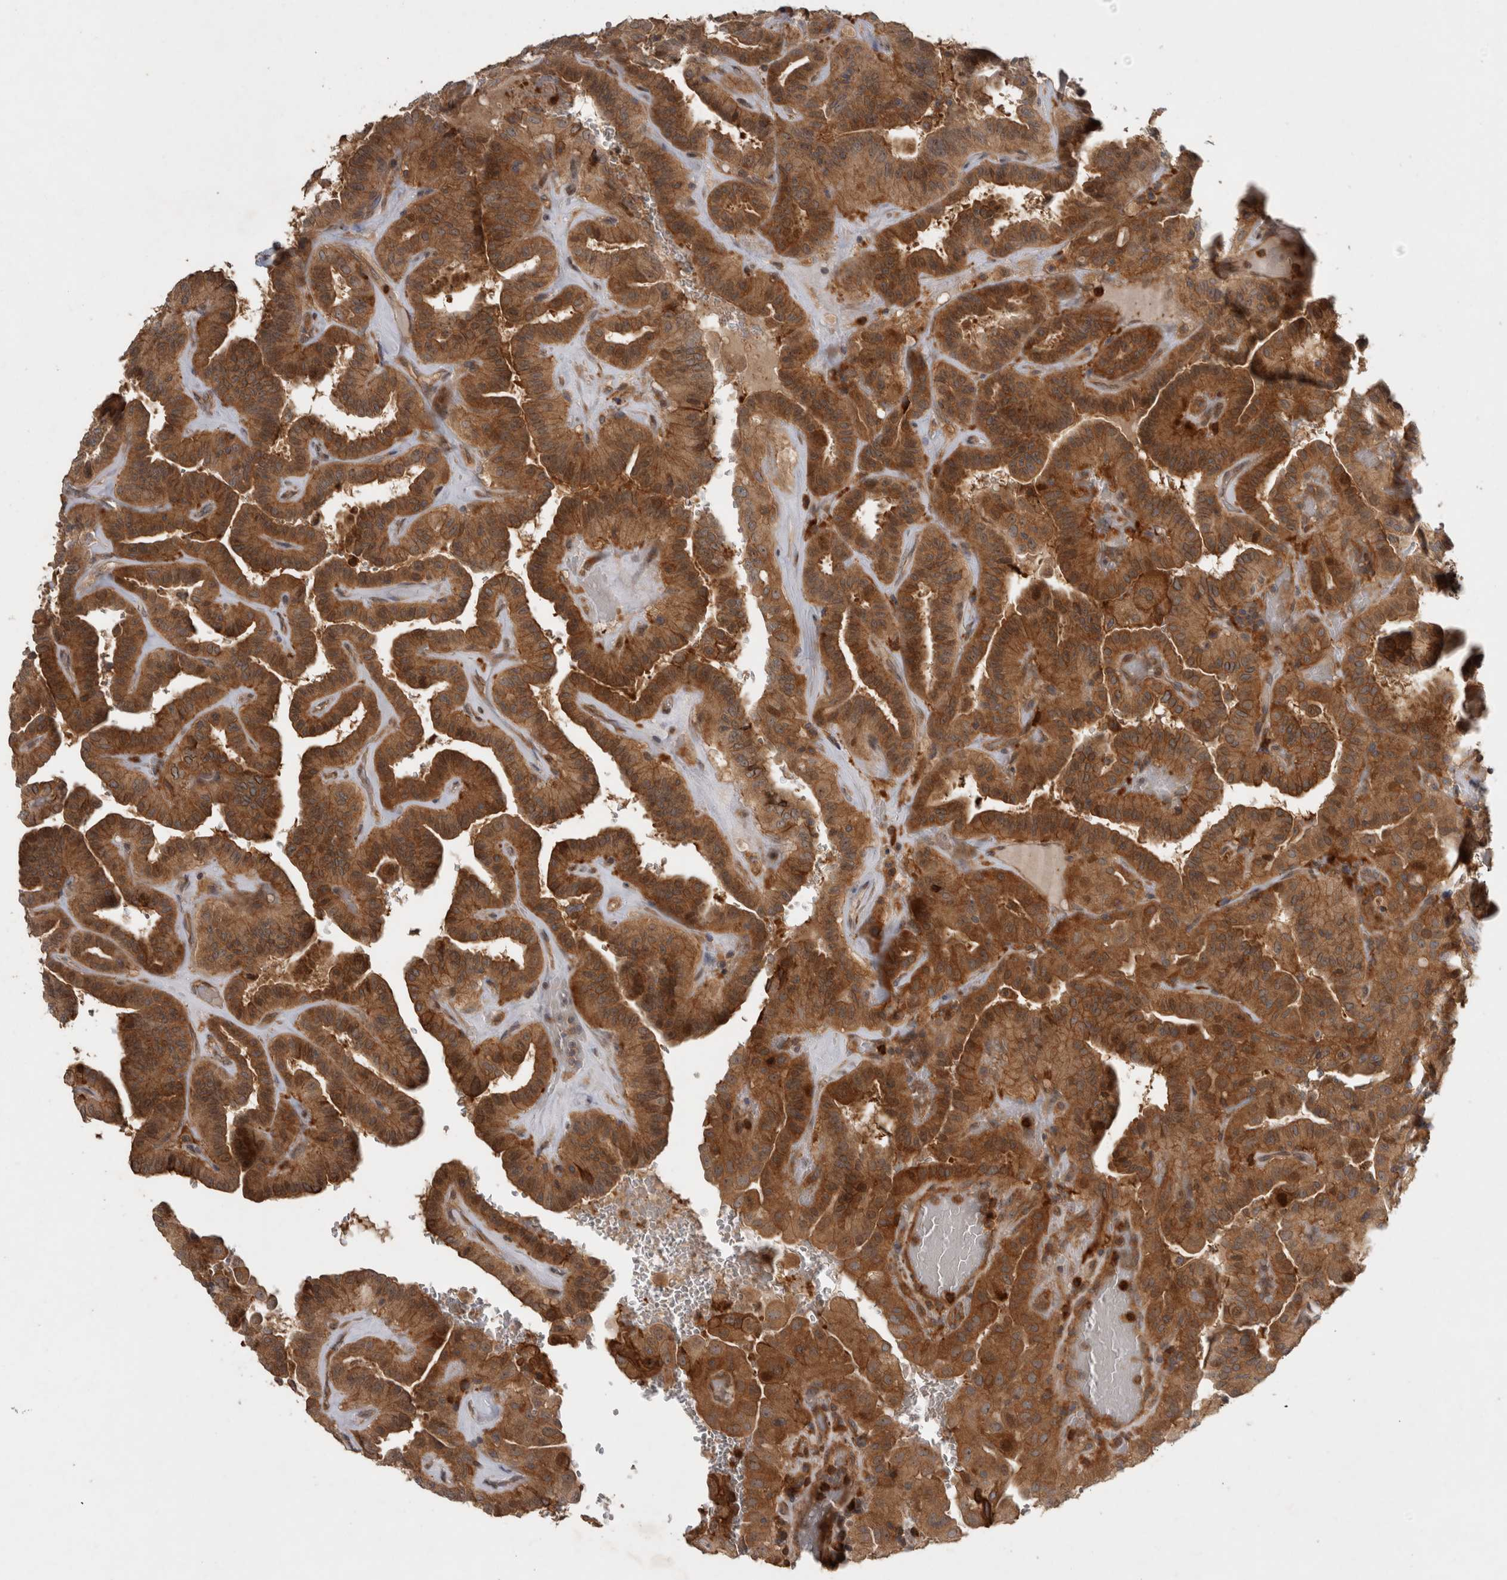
{"staining": {"intensity": "moderate", "quantity": ">75%", "location": "cytoplasmic/membranous,nuclear"}, "tissue": "thyroid cancer", "cell_type": "Tumor cells", "image_type": "cancer", "snomed": [{"axis": "morphology", "description": "Papillary adenocarcinoma, NOS"}, {"axis": "topography", "description": "Thyroid gland"}], "caption": "The micrograph demonstrates immunohistochemical staining of papillary adenocarcinoma (thyroid). There is moderate cytoplasmic/membranous and nuclear expression is seen in about >75% of tumor cells.", "gene": "VEPH1", "patient": {"sex": "male", "age": 77}}